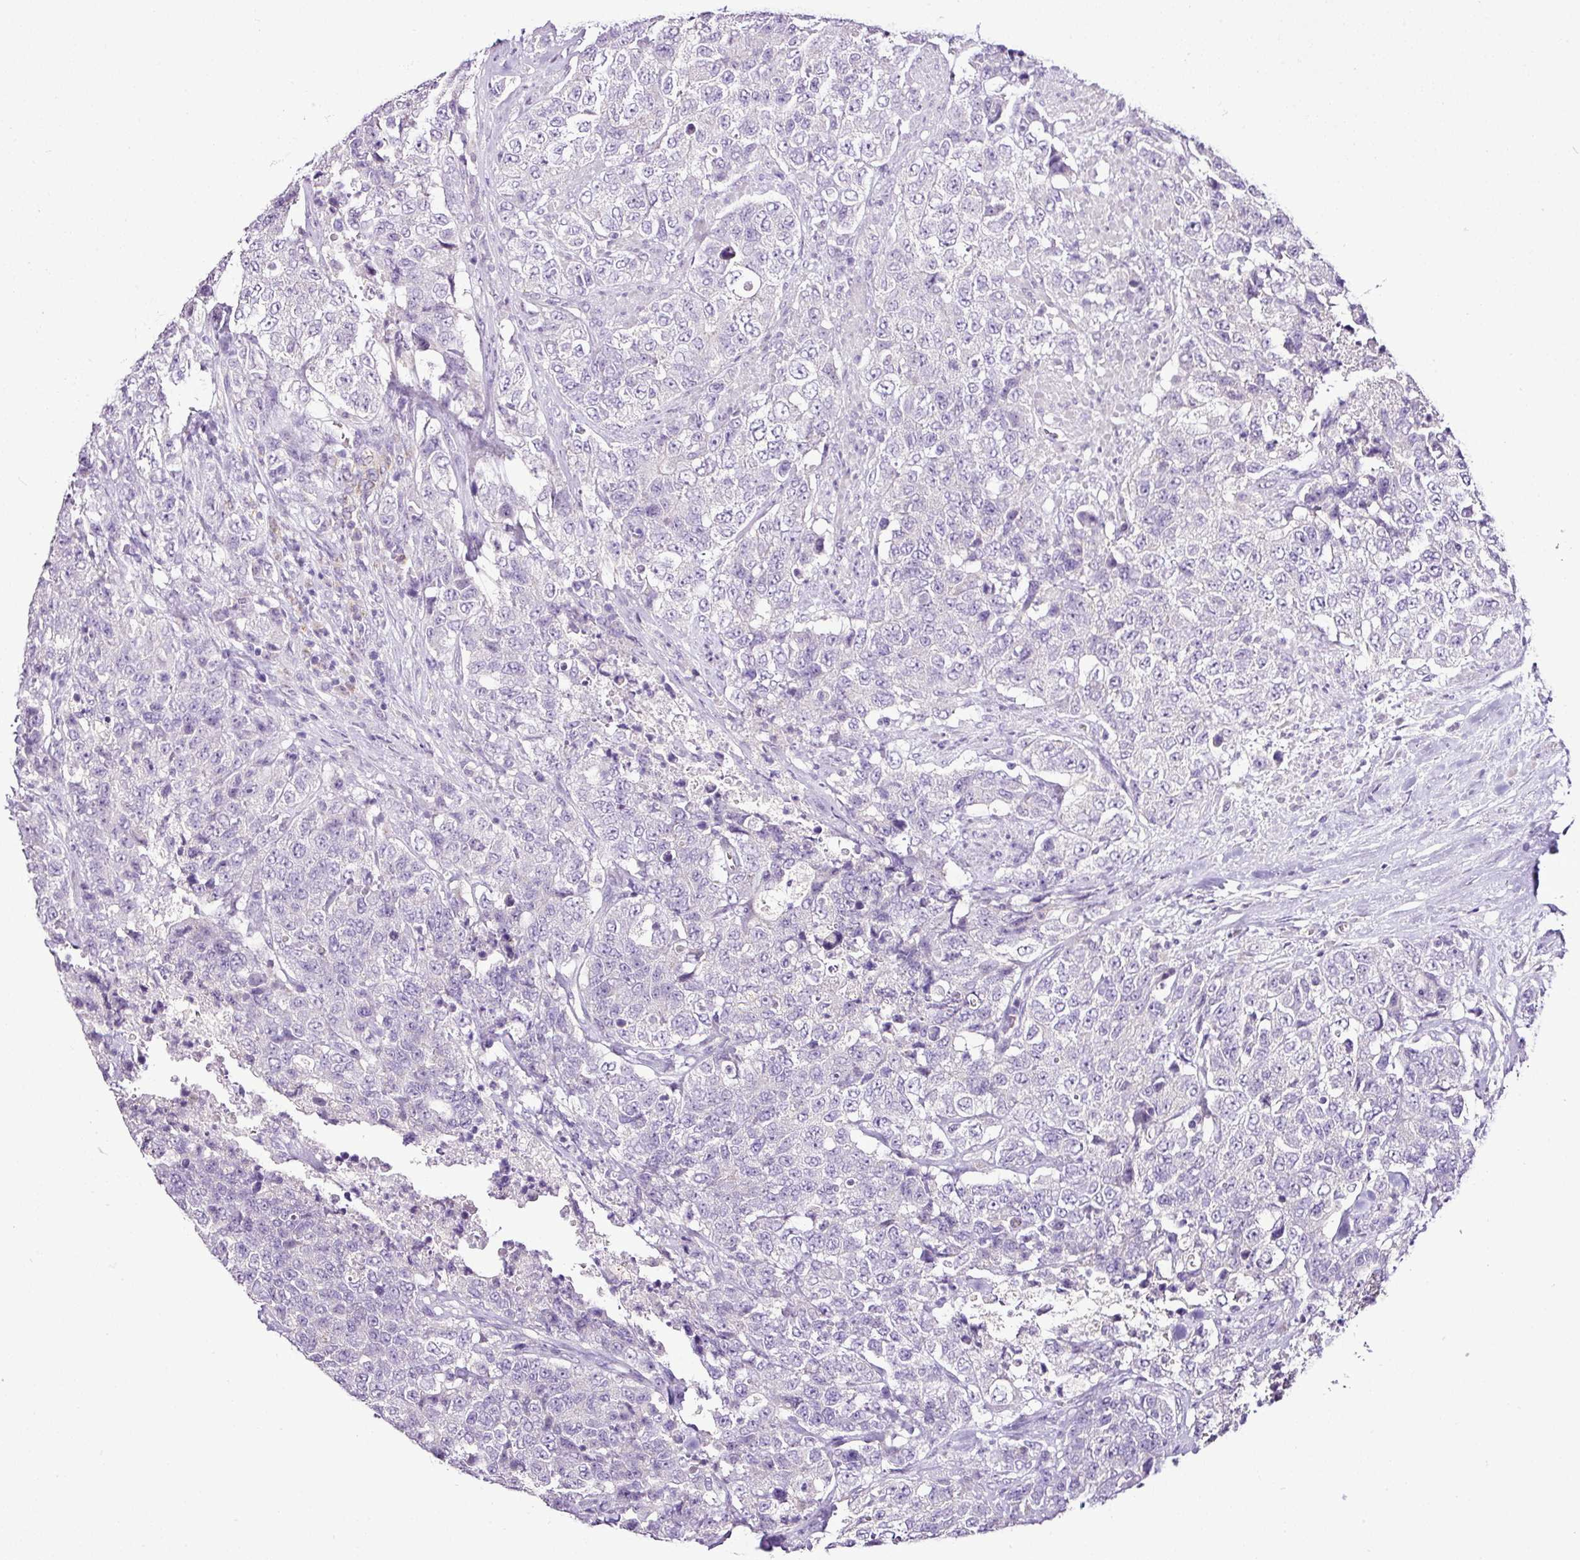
{"staining": {"intensity": "negative", "quantity": "none", "location": "none"}, "tissue": "urothelial cancer", "cell_type": "Tumor cells", "image_type": "cancer", "snomed": [{"axis": "morphology", "description": "Urothelial carcinoma, High grade"}, {"axis": "topography", "description": "Urinary bladder"}], "caption": "Histopathology image shows no protein positivity in tumor cells of high-grade urothelial carcinoma tissue.", "gene": "ESR1", "patient": {"sex": "female", "age": 78}}